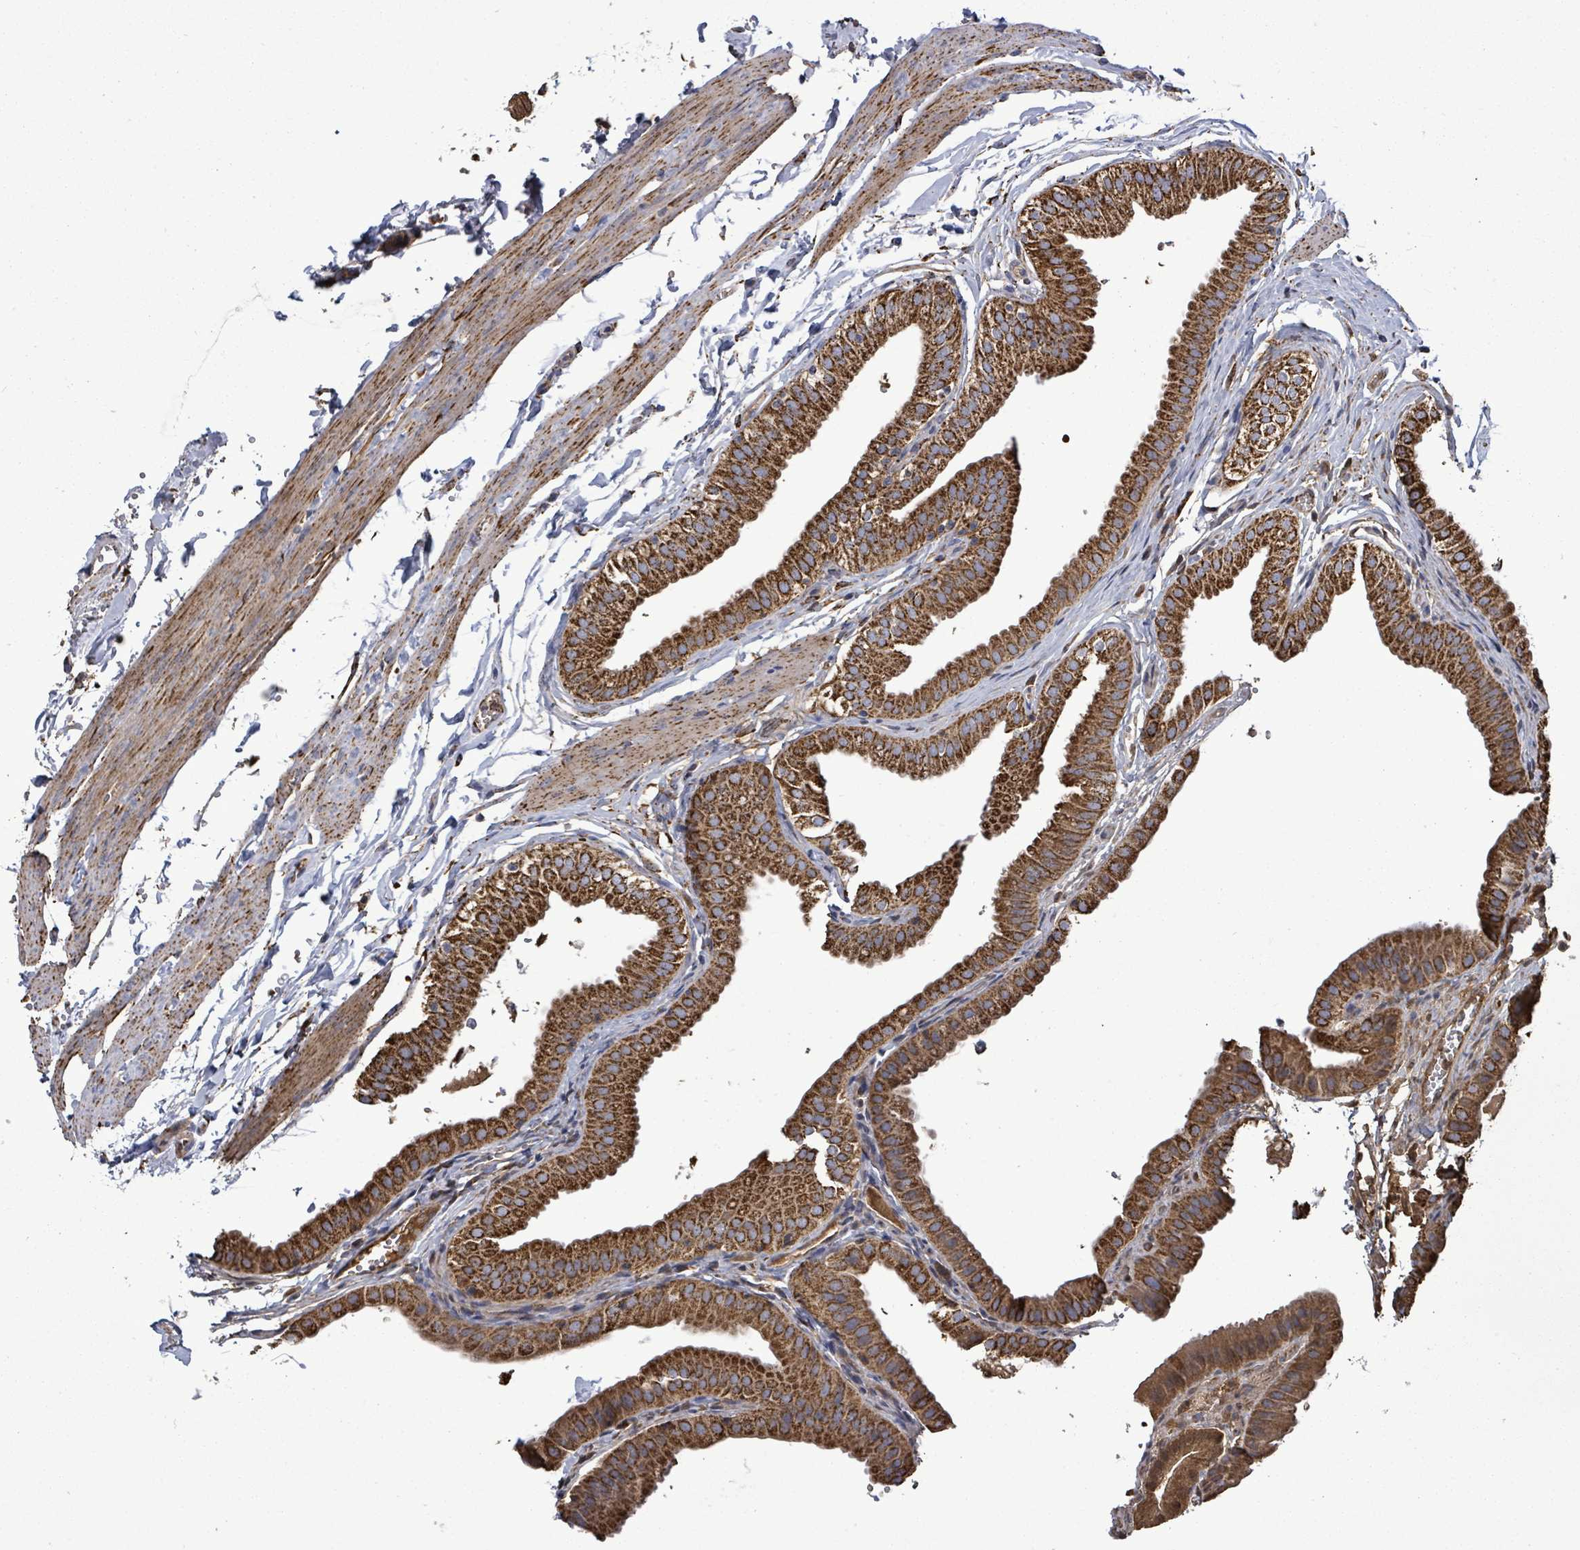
{"staining": {"intensity": "strong", "quantity": ">75%", "location": "cytoplasmic/membranous"}, "tissue": "gallbladder", "cell_type": "Glandular cells", "image_type": "normal", "snomed": [{"axis": "morphology", "description": "Normal tissue, NOS"}, {"axis": "topography", "description": "Gallbladder"}], "caption": "Human gallbladder stained with a brown dye reveals strong cytoplasmic/membranous positive expression in about >75% of glandular cells.", "gene": "MTMR12", "patient": {"sex": "female", "age": 61}}